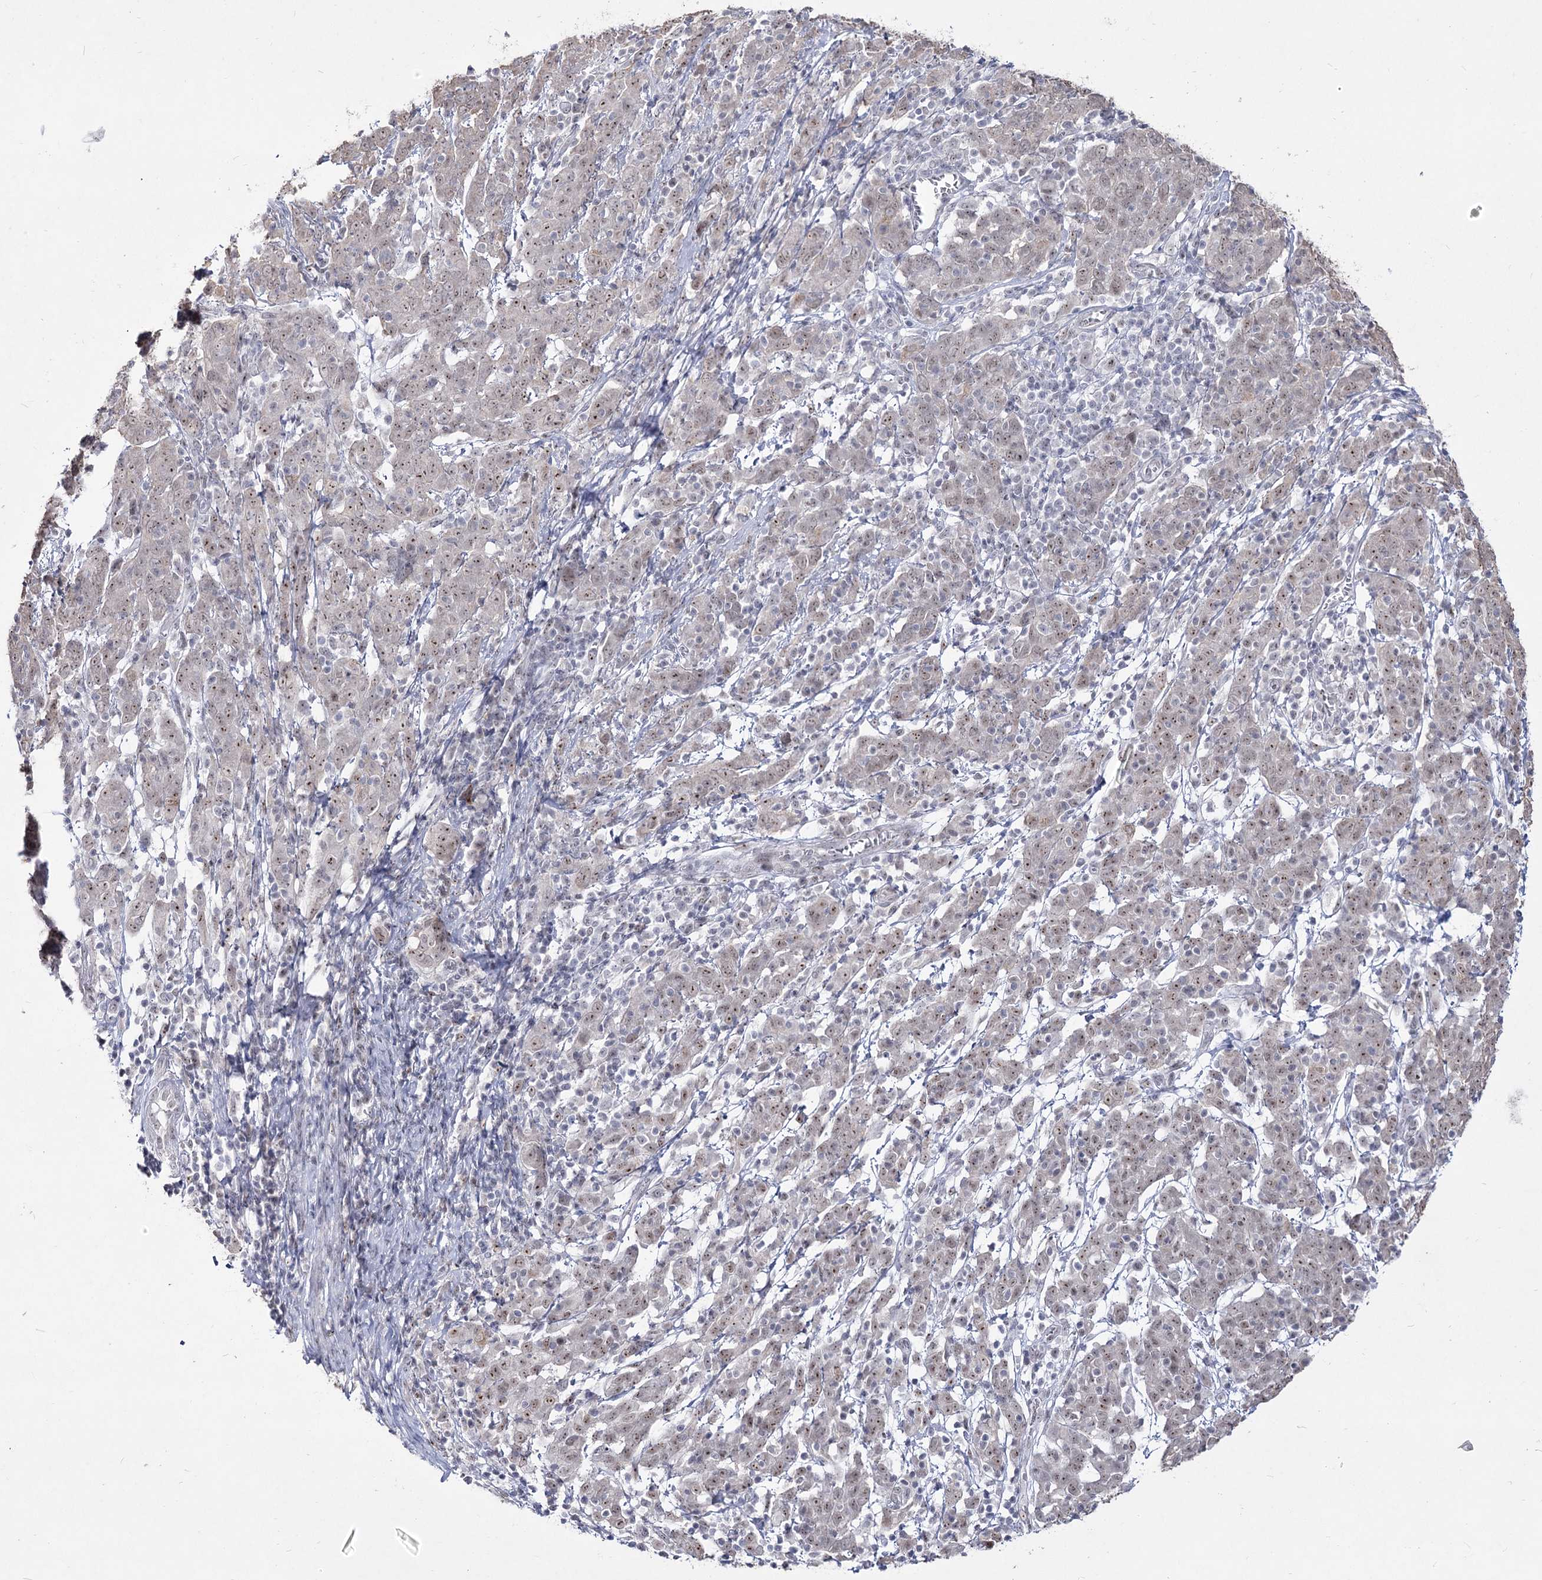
{"staining": {"intensity": "weak", "quantity": ">75%", "location": "nuclear"}, "tissue": "cervical cancer", "cell_type": "Tumor cells", "image_type": "cancer", "snomed": [{"axis": "morphology", "description": "Squamous cell carcinoma, NOS"}, {"axis": "topography", "description": "Cervix"}], "caption": "Cervical cancer stained with a brown dye displays weak nuclear positive positivity in about >75% of tumor cells.", "gene": "DDX50", "patient": {"sex": "female", "age": 67}}